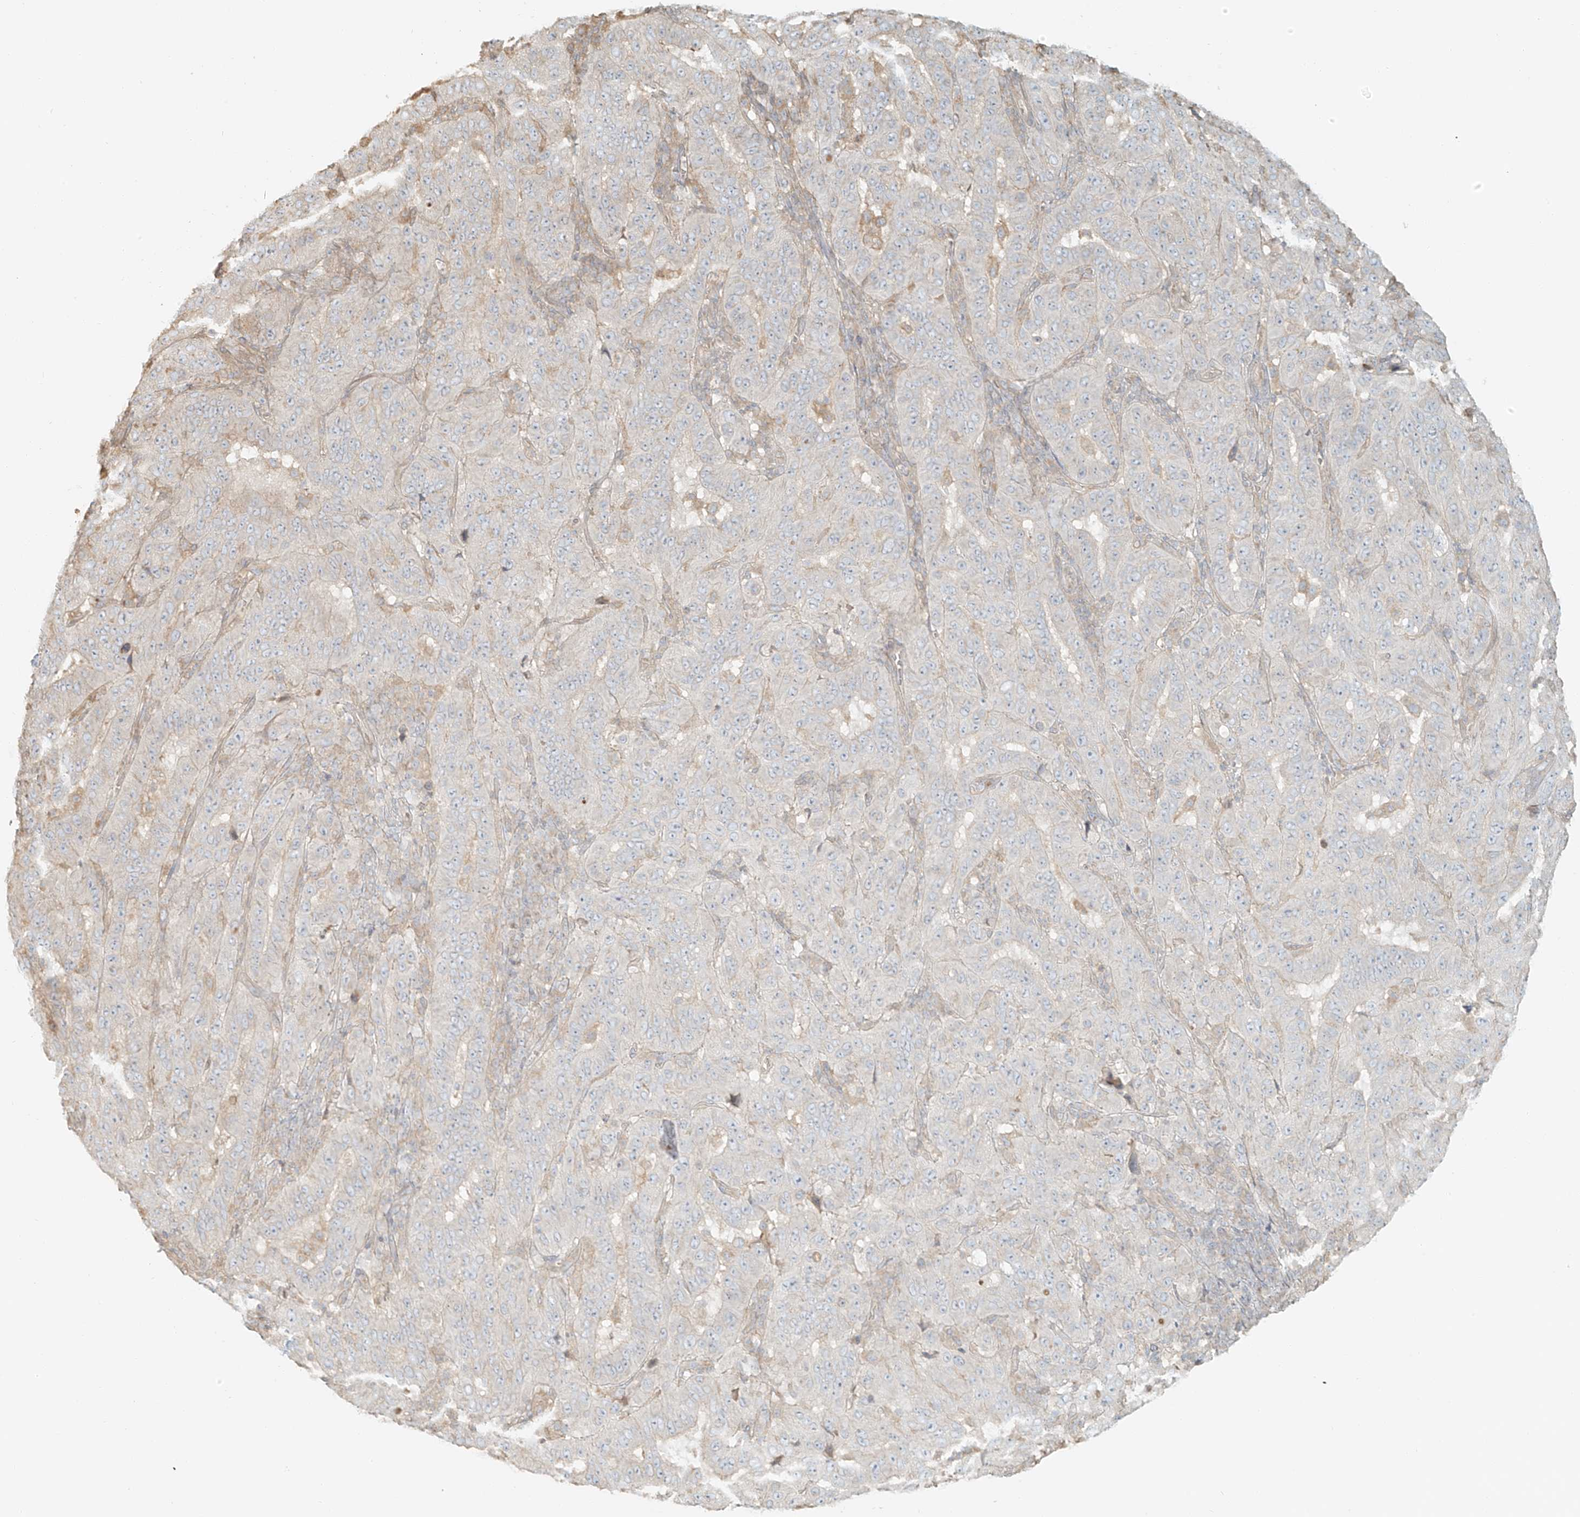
{"staining": {"intensity": "negative", "quantity": "none", "location": "none"}, "tissue": "pancreatic cancer", "cell_type": "Tumor cells", "image_type": "cancer", "snomed": [{"axis": "morphology", "description": "Adenocarcinoma, NOS"}, {"axis": "topography", "description": "Pancreas"}], "caption": "Immunohistochemical staining of pancreatic cancer (adenocarcinoma) displays no significant expression in tumor cells.", "gene": "UPK1B", "patient": {"sex": "male", "age": 63}}